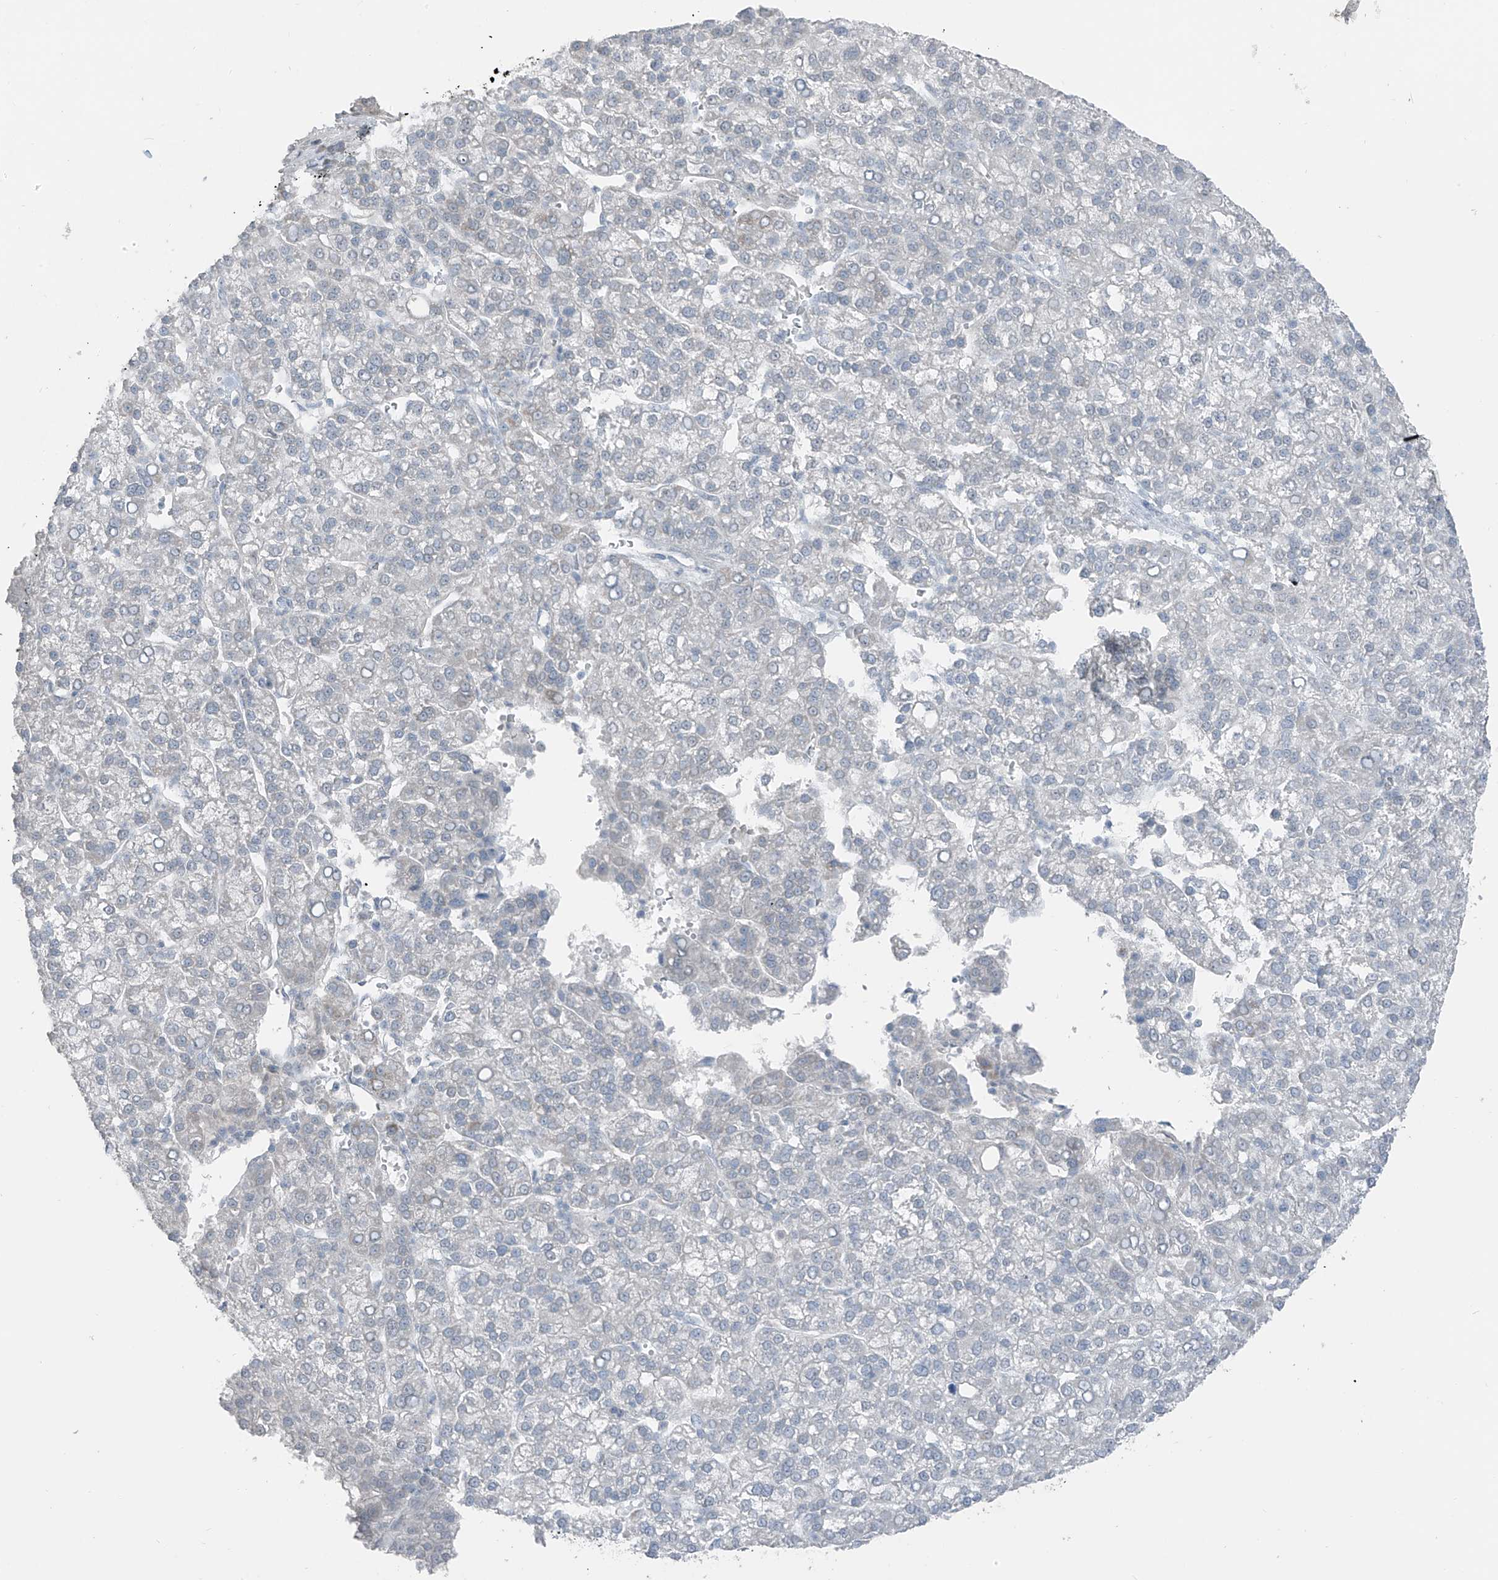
{"staining": {"intensity": "negative", "quantity": "none", "location": "none"}, "tissue": "liver cancer", "cell_type": "Tumor cells", "image_type": "cancer", "snomed": [{"axis": "morphology", "description": "Carcinoma, Hepatocellular, NOS"}, {"axis": "topography", "description": "Liver"}], "caption": "Immunohistochemistry (IHC) micrograph of human liver cancer stained for a protein (brown), which demonstrates no positivity in tumor cells.", "gene": "PRDM6", "patient": {"sex": "female", "age": 58}}